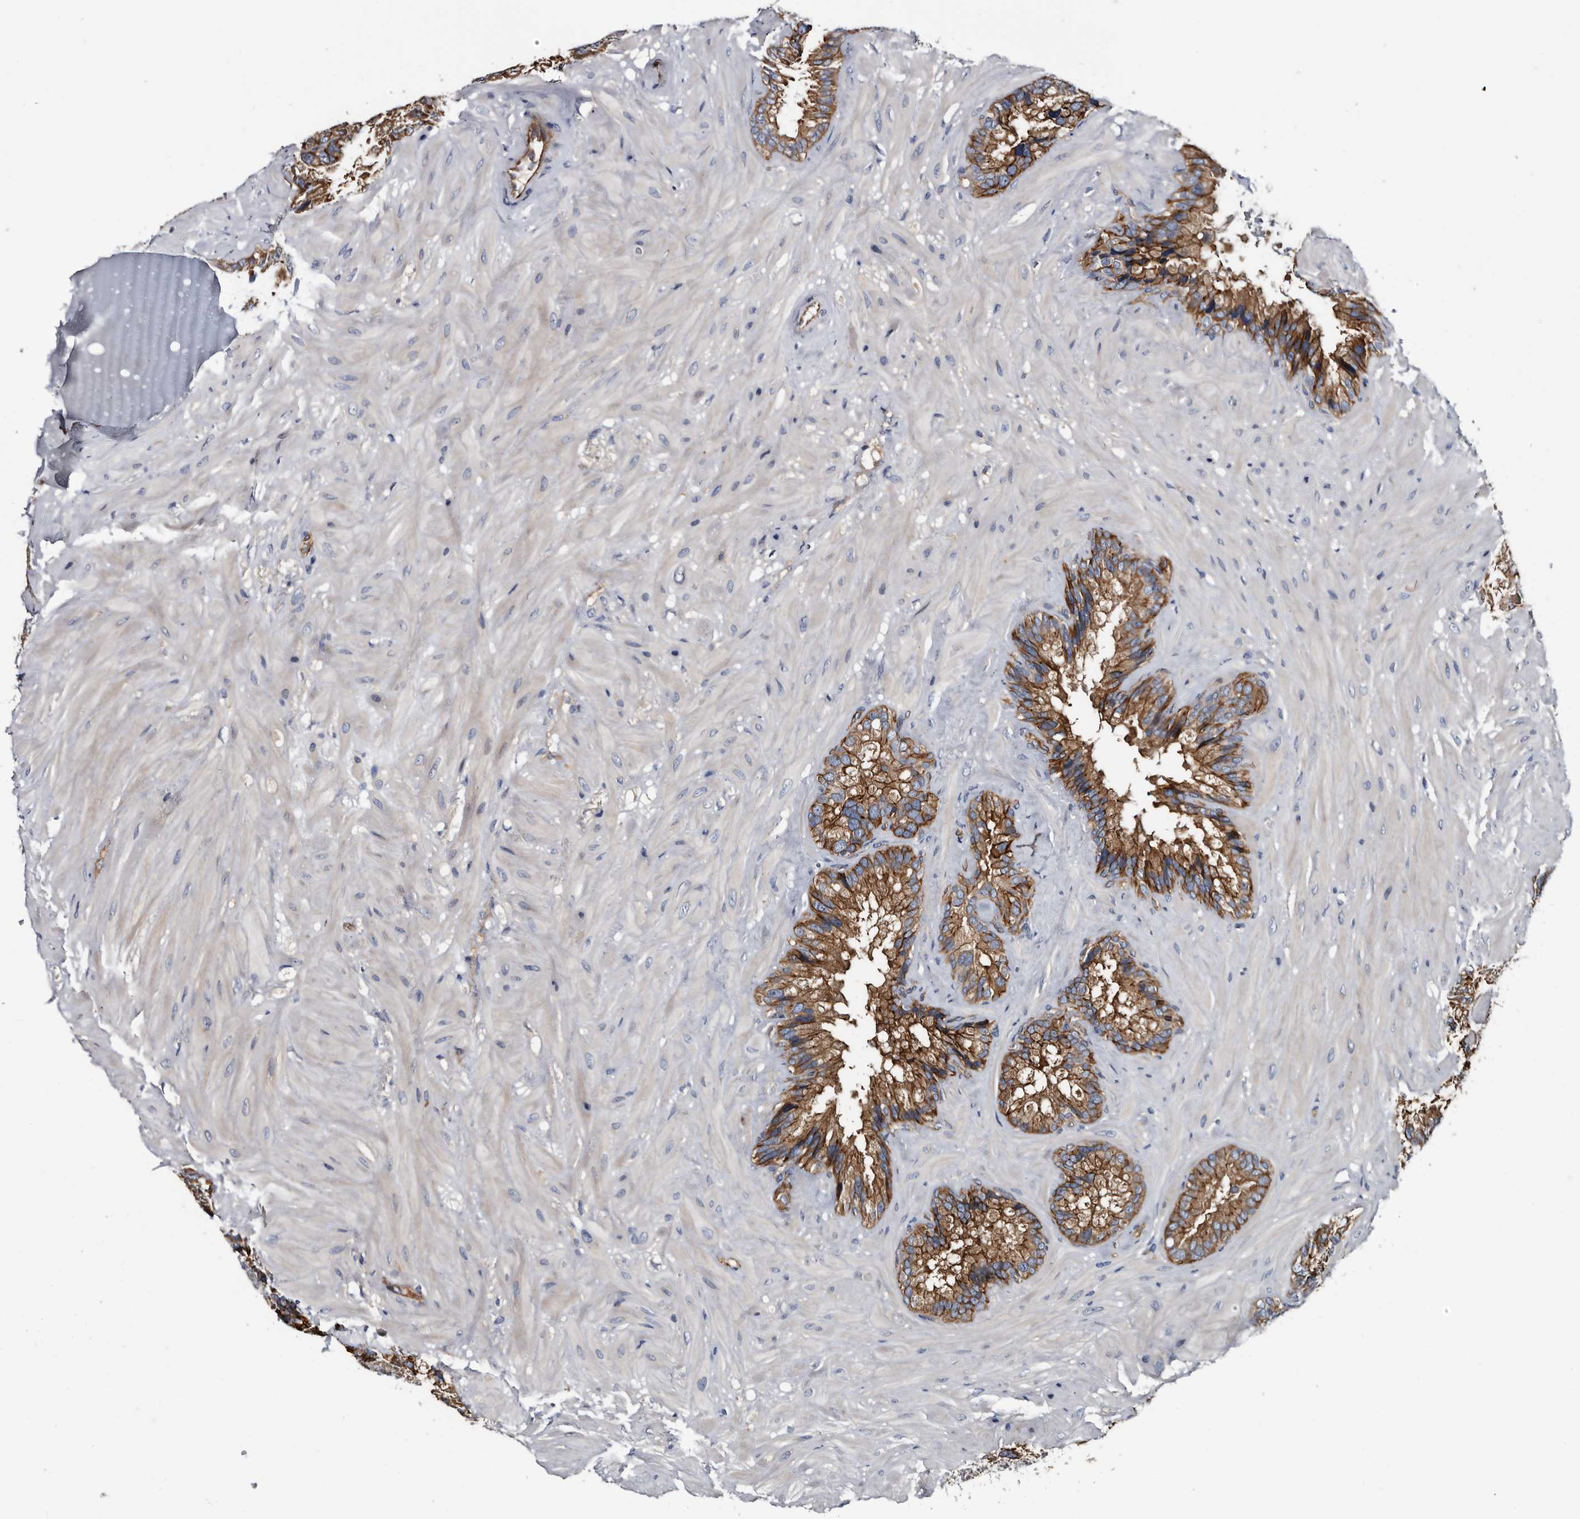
{"staining": {"intensity": "strong", "quantity": ">75%", "location": "cytoplasmic/membranous"}, "tissue": "seminal vesicle", "cell_type": "Glandular cells", "image_type": "normal", "snomed": [{"axis": "morphology", "description": "Normal tissue, NOS"}, {"axis": "topography", "description": "Prostate"}, {"axis": "topography", "description": "Seminal veicle"}], "caption": "The image exhibits a brown stain indicating the presence of a protein in the cytoplasmic/membranous of glandular cells in seminal vesicle. (Stains: DAB in brown, nuclei in blue, Microscopy: brightfield microscopy at high magnification).", "gene": "TSPAN17", "patient": {"sex": "male", "age": 68}}